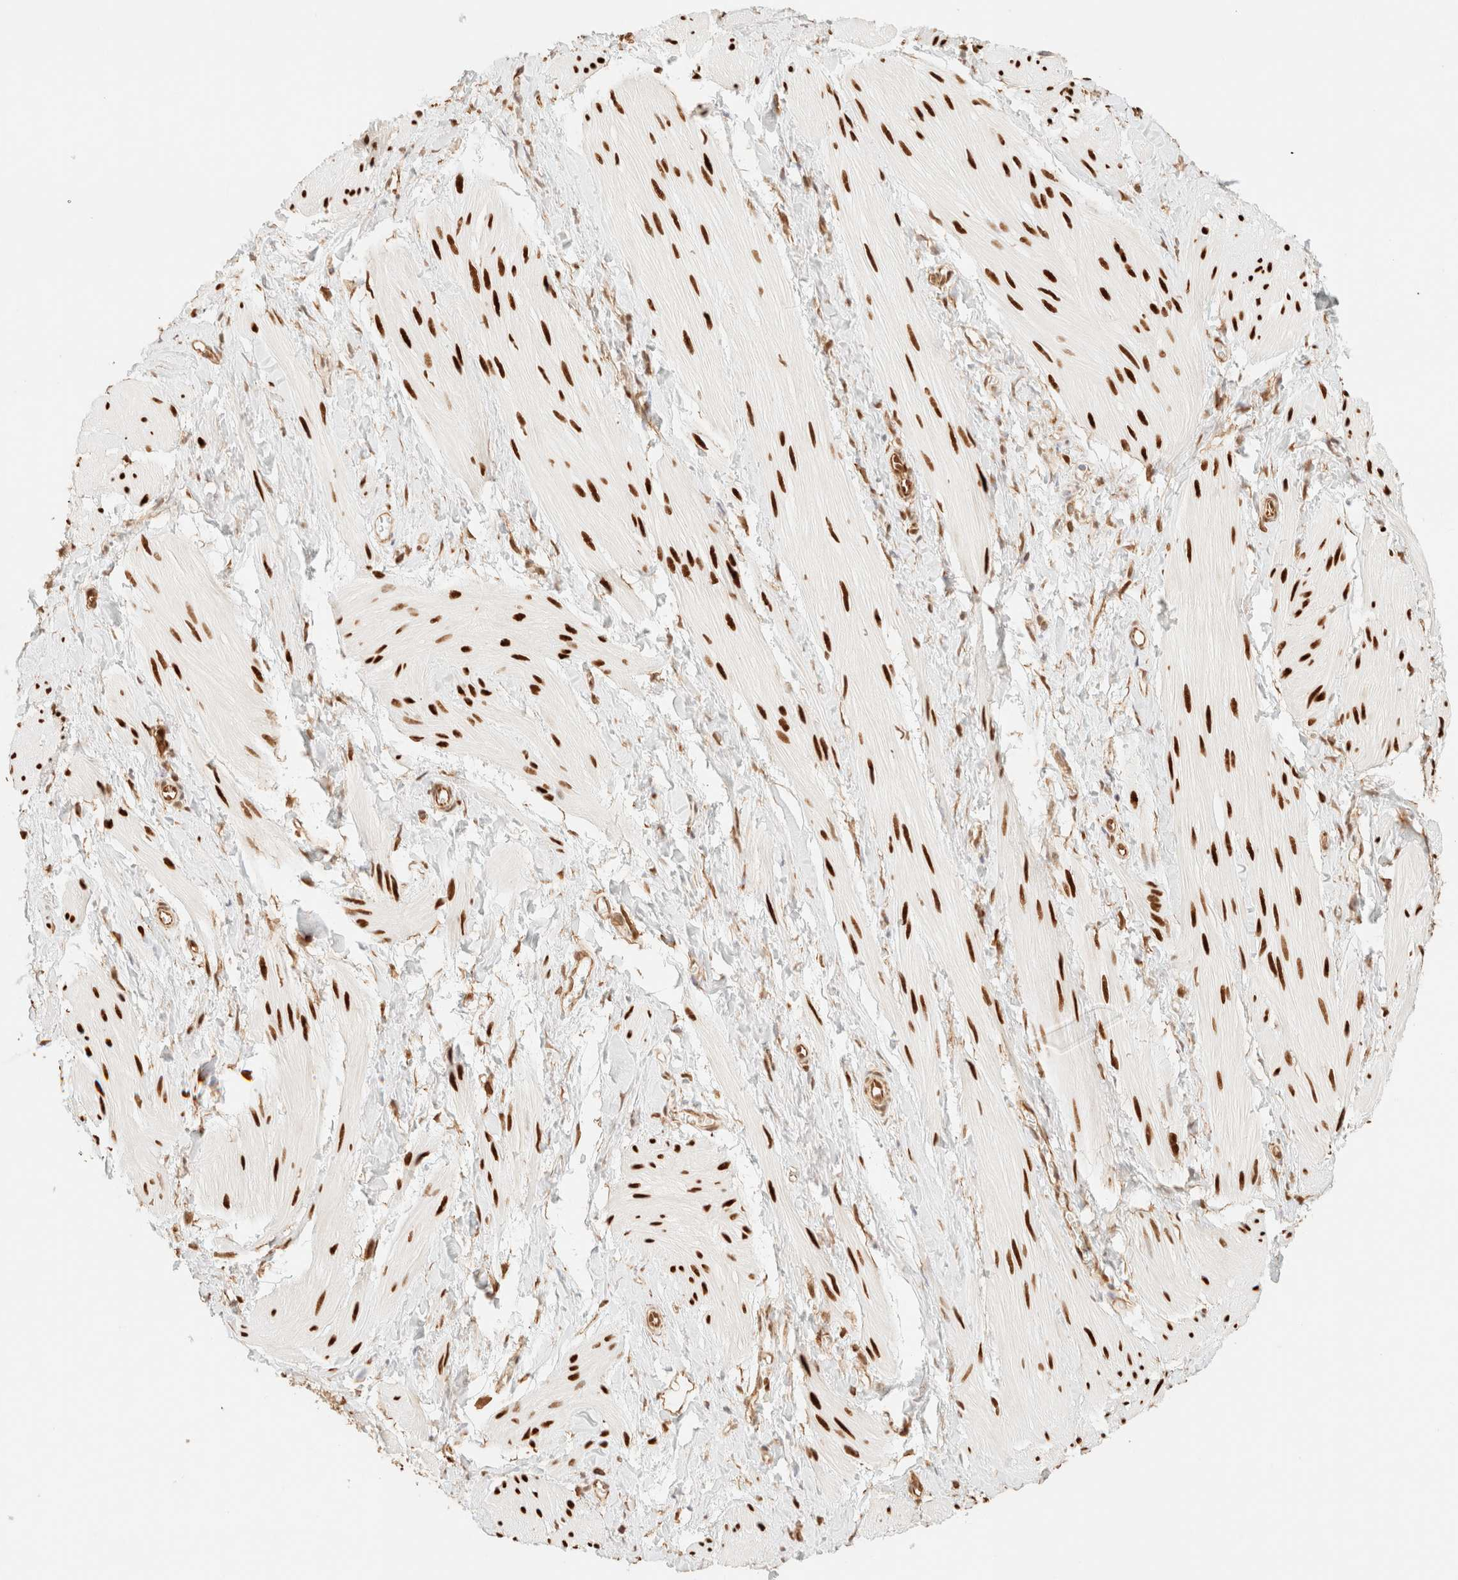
{"staining": {"intensity": "strong", "quantity": ">75%", "location": "nuclear"}, "tissue": "smooth muscle", "cell_type": "Smooth muscle cells", "image_type": "normal", "snomed": [{"axis": "morphology", "description": "Normal tissue, NOS"}, {"axis": "topography", "description": "Smooth muscle"}], "caption": "Brown immunohistochemical staining in benign human smooth muscle displays strong nuclear staining in approximately >75% of smooth muscle cells.", "gene": "ZSCAN18", "patient": {"sex": "male", "age": 16}}